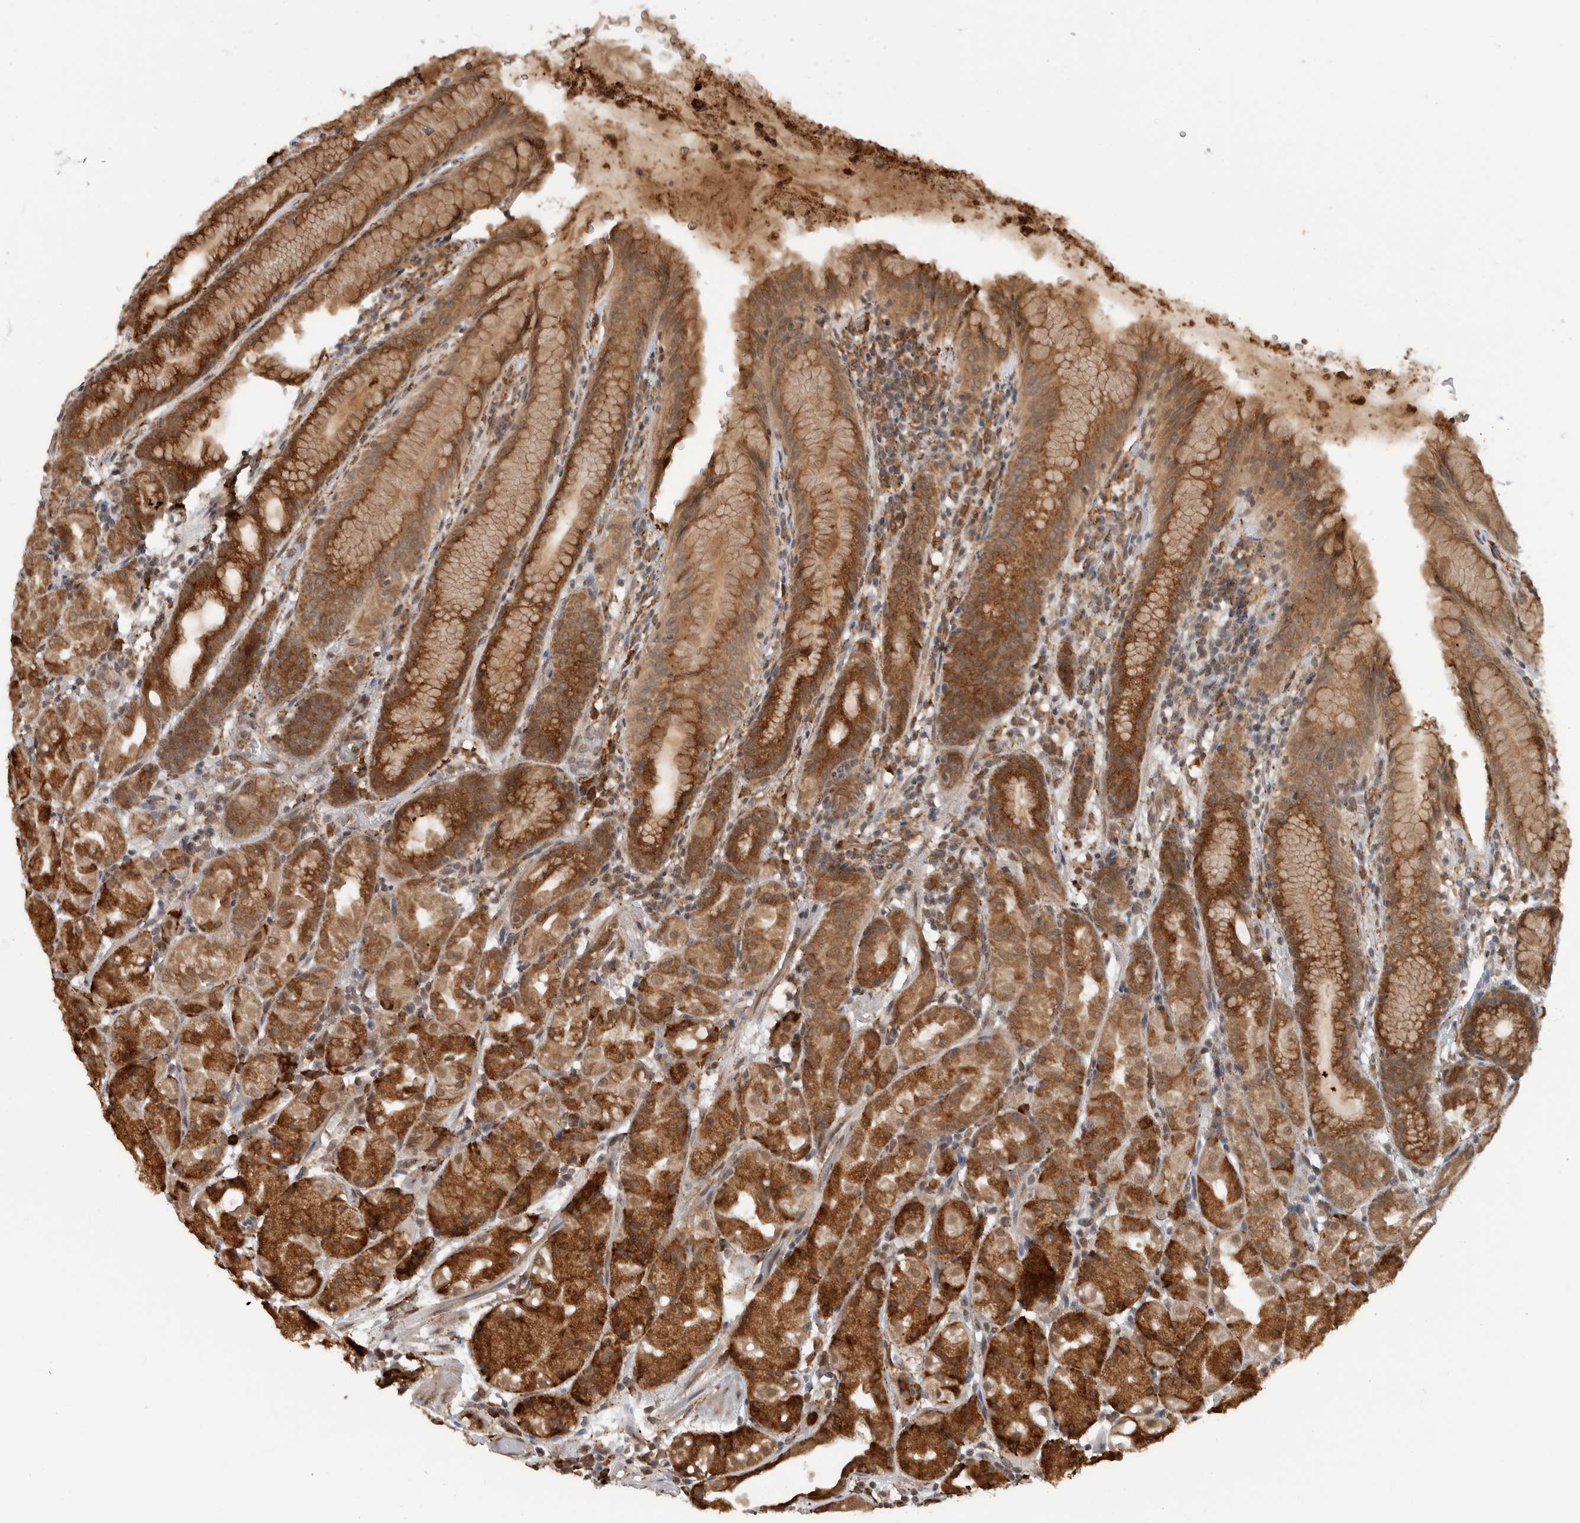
{"staining": {"intensity": "strong", "quantity": "25%-75%", "location": "cytoplasmic/membranous"}, "tissue": "stomach", "cell_type": "Glandular cells", "image_type": "normal", "snomed": [{"axis": "morphology", "description": "Normal tissue, NOS"}, {"axis": "topography", "description": "Stomach, upper"}], "caption": "This is an image of immunohistochemistry staining of unremarkable stomach, which shows strong positivity in the cytoplasmic/membranous of glandular cells.", "gene": "MS4A7", "patient": {"sex": "male", "age": 48}}